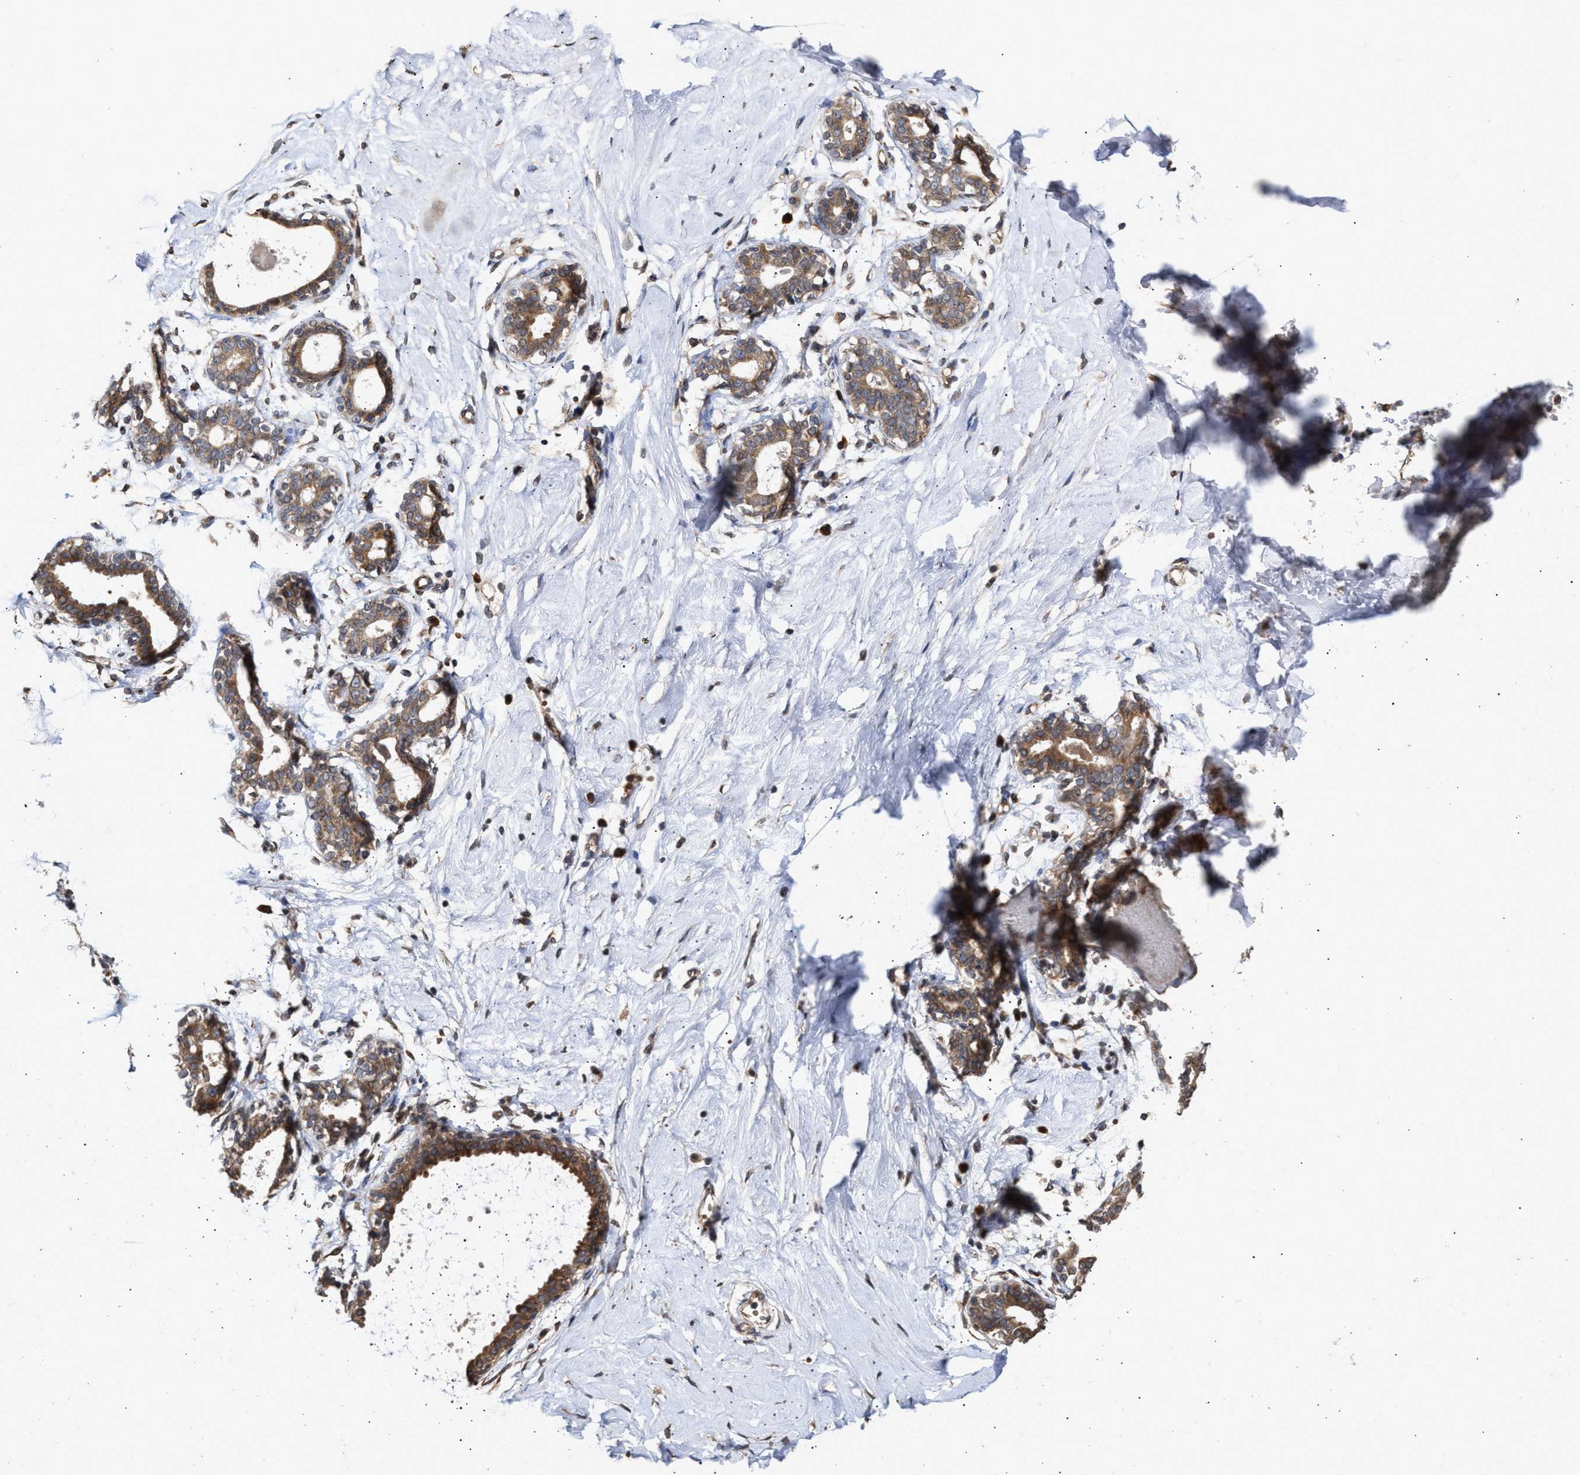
{"staining": {"intensity": "weak", "quantity": ">75%", "location": "cytoplasmic/membranous"}, "tissue": "breast", "cell_type": "Adipocytes", "image_type": "normal", "snomed": [{"axis": "morphology", "description": "Normal tissue, NOS"}, {"axis": "topography", "description": "Breast"}], "caption": "The micrograph displays immunohistochemical staining of unremarkable breast. There is weak cytoplasmic/membranous staining is appreciated in approximately >75% of adipocytes.", "gene": "SAR1A", "patient": {"sex": "female", "age": 23}}